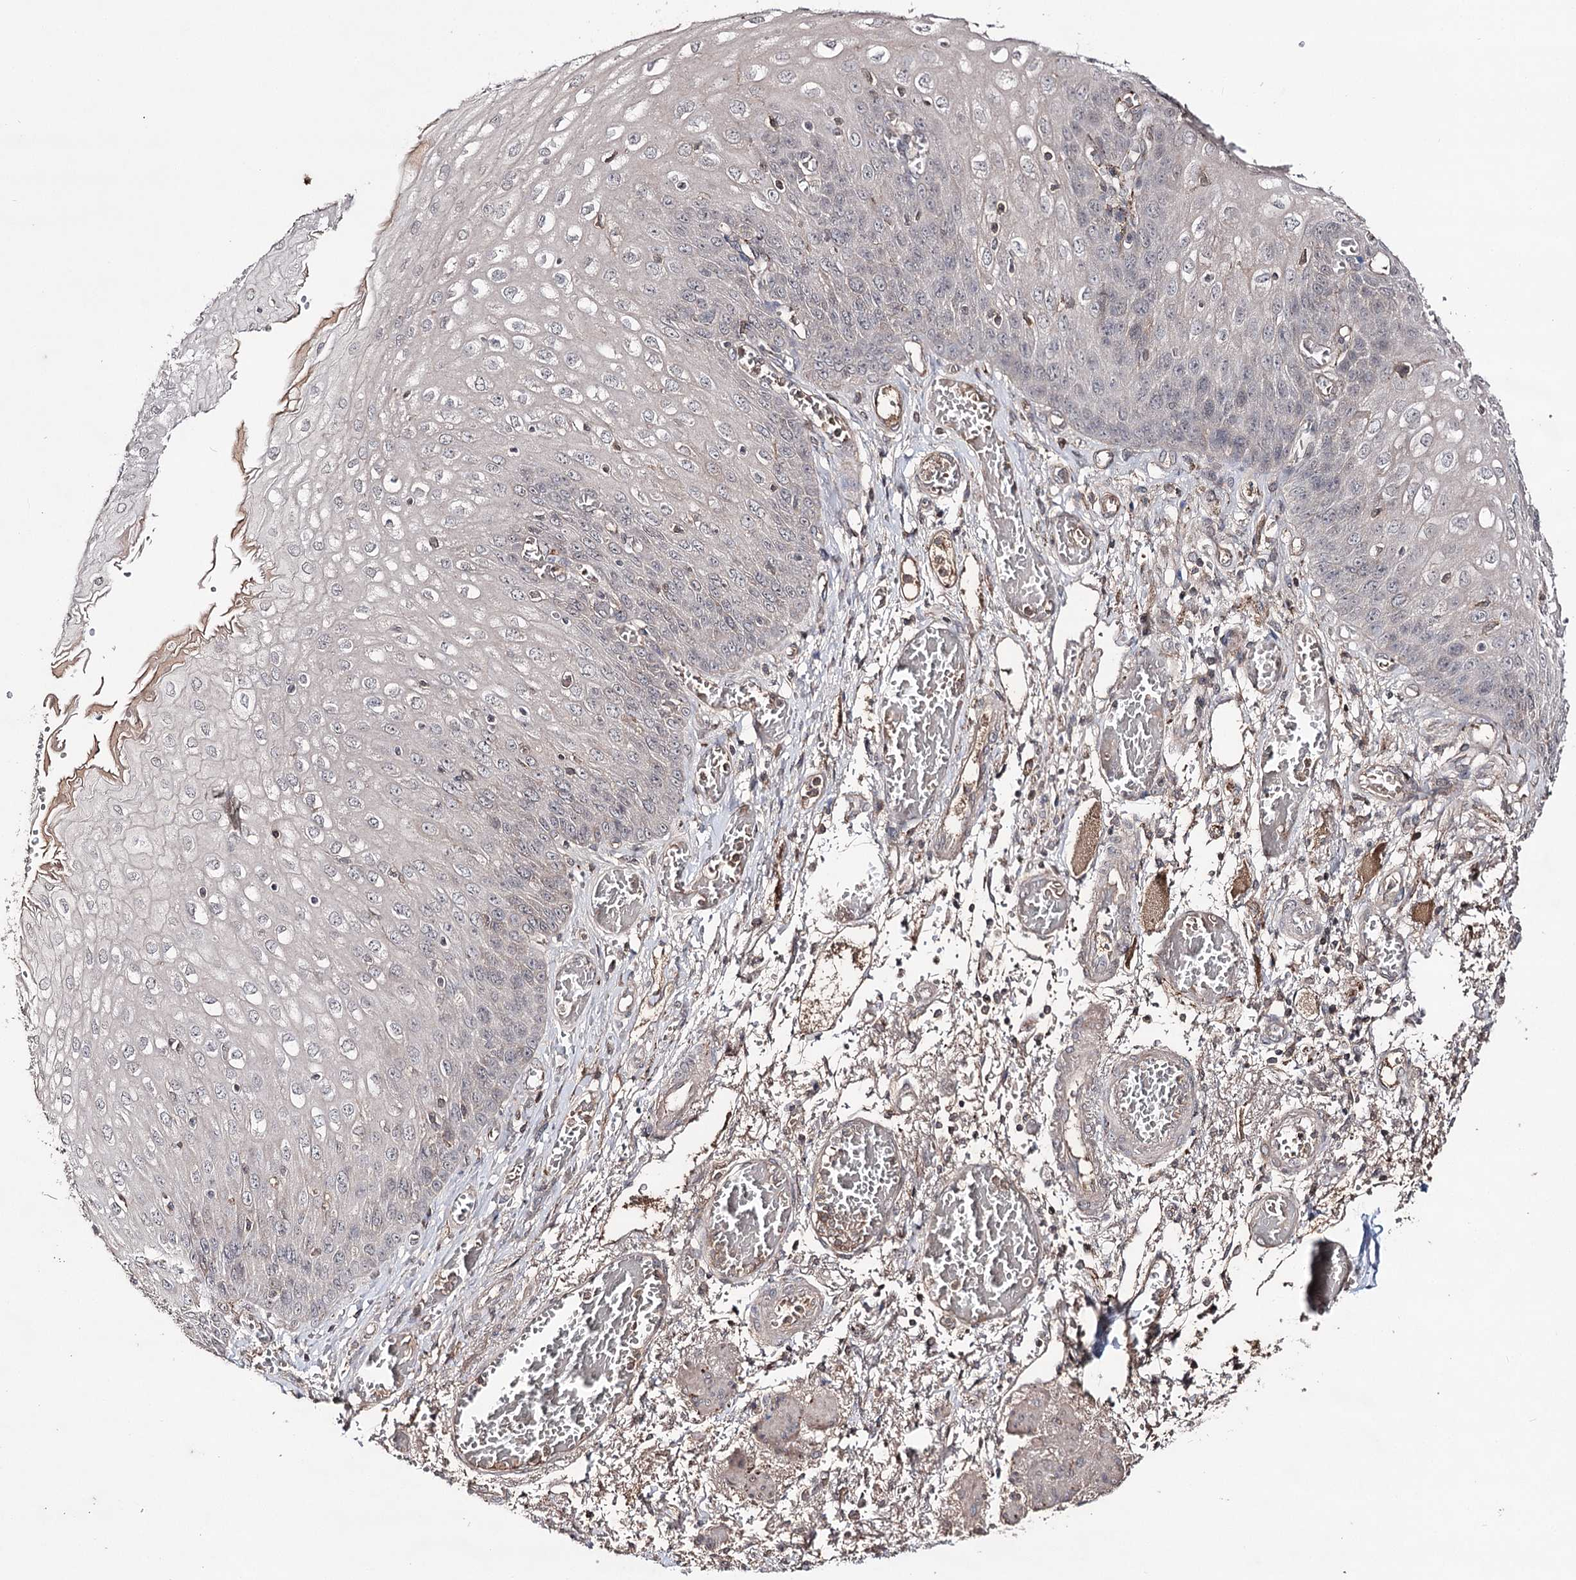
{"staining": {"intensity": "negative", "quantity": "none", "location": "none"}, "tissue": "esophagus", "cell_type": "Squamous epithelial cells", "image_type": "normal", "snomed": [{"axis": "morphology", "description": "Normal tissue, NOS"}, {"axis": "topography", "description": "Esophagus"}], "caption": "Immunohistochemistry (IHC) micrograph of benign esophagus stained for a protein (brown), which displays no staining in squamous epithelial cells.", "gene": "SYNGR3", "patient": {"sex": "male", "age": 81}}